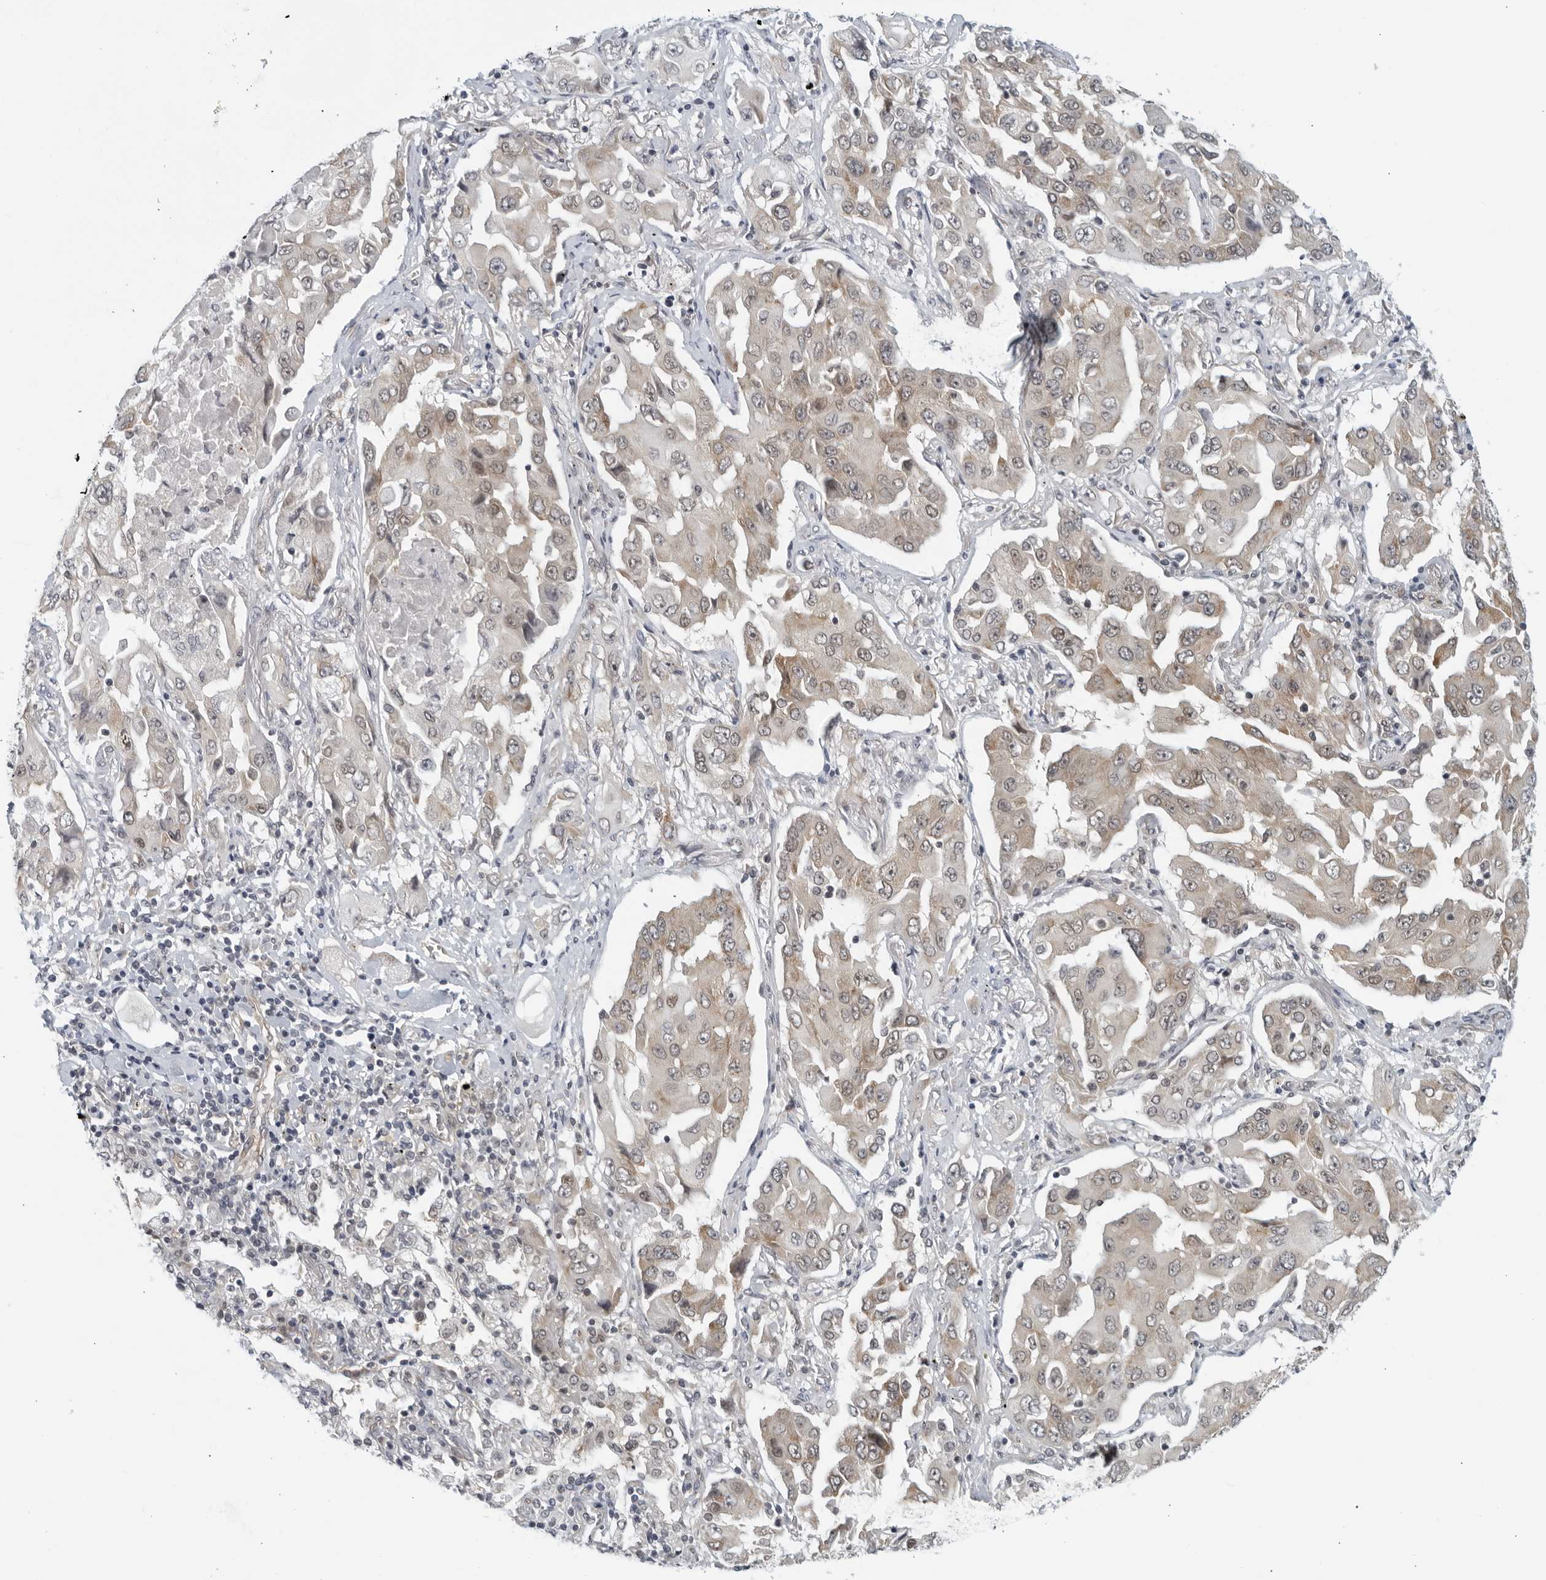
{"staining": {"intensity": "weak", "quantity": "25%-75%", "location": "cytoplasmic/membranous"}, "tissue": "lung cancer", "cell_type": "Tumor cells", "image_type": "cancer", "snomed": [{"axis": "morphology", "description": "Adenocarcinoma, NOS"}, {"axis": "topography", "description": "Lung"}], "caption": "This photomicrograph reveals immunohistochemistry staining of adenocarcinoma (lung), with low weak cytoplasmic/membranous expression in about 25%-75% of tumor cells.", "gene": "RC3H1", "patient": {"sex": "female", "age": 65}}